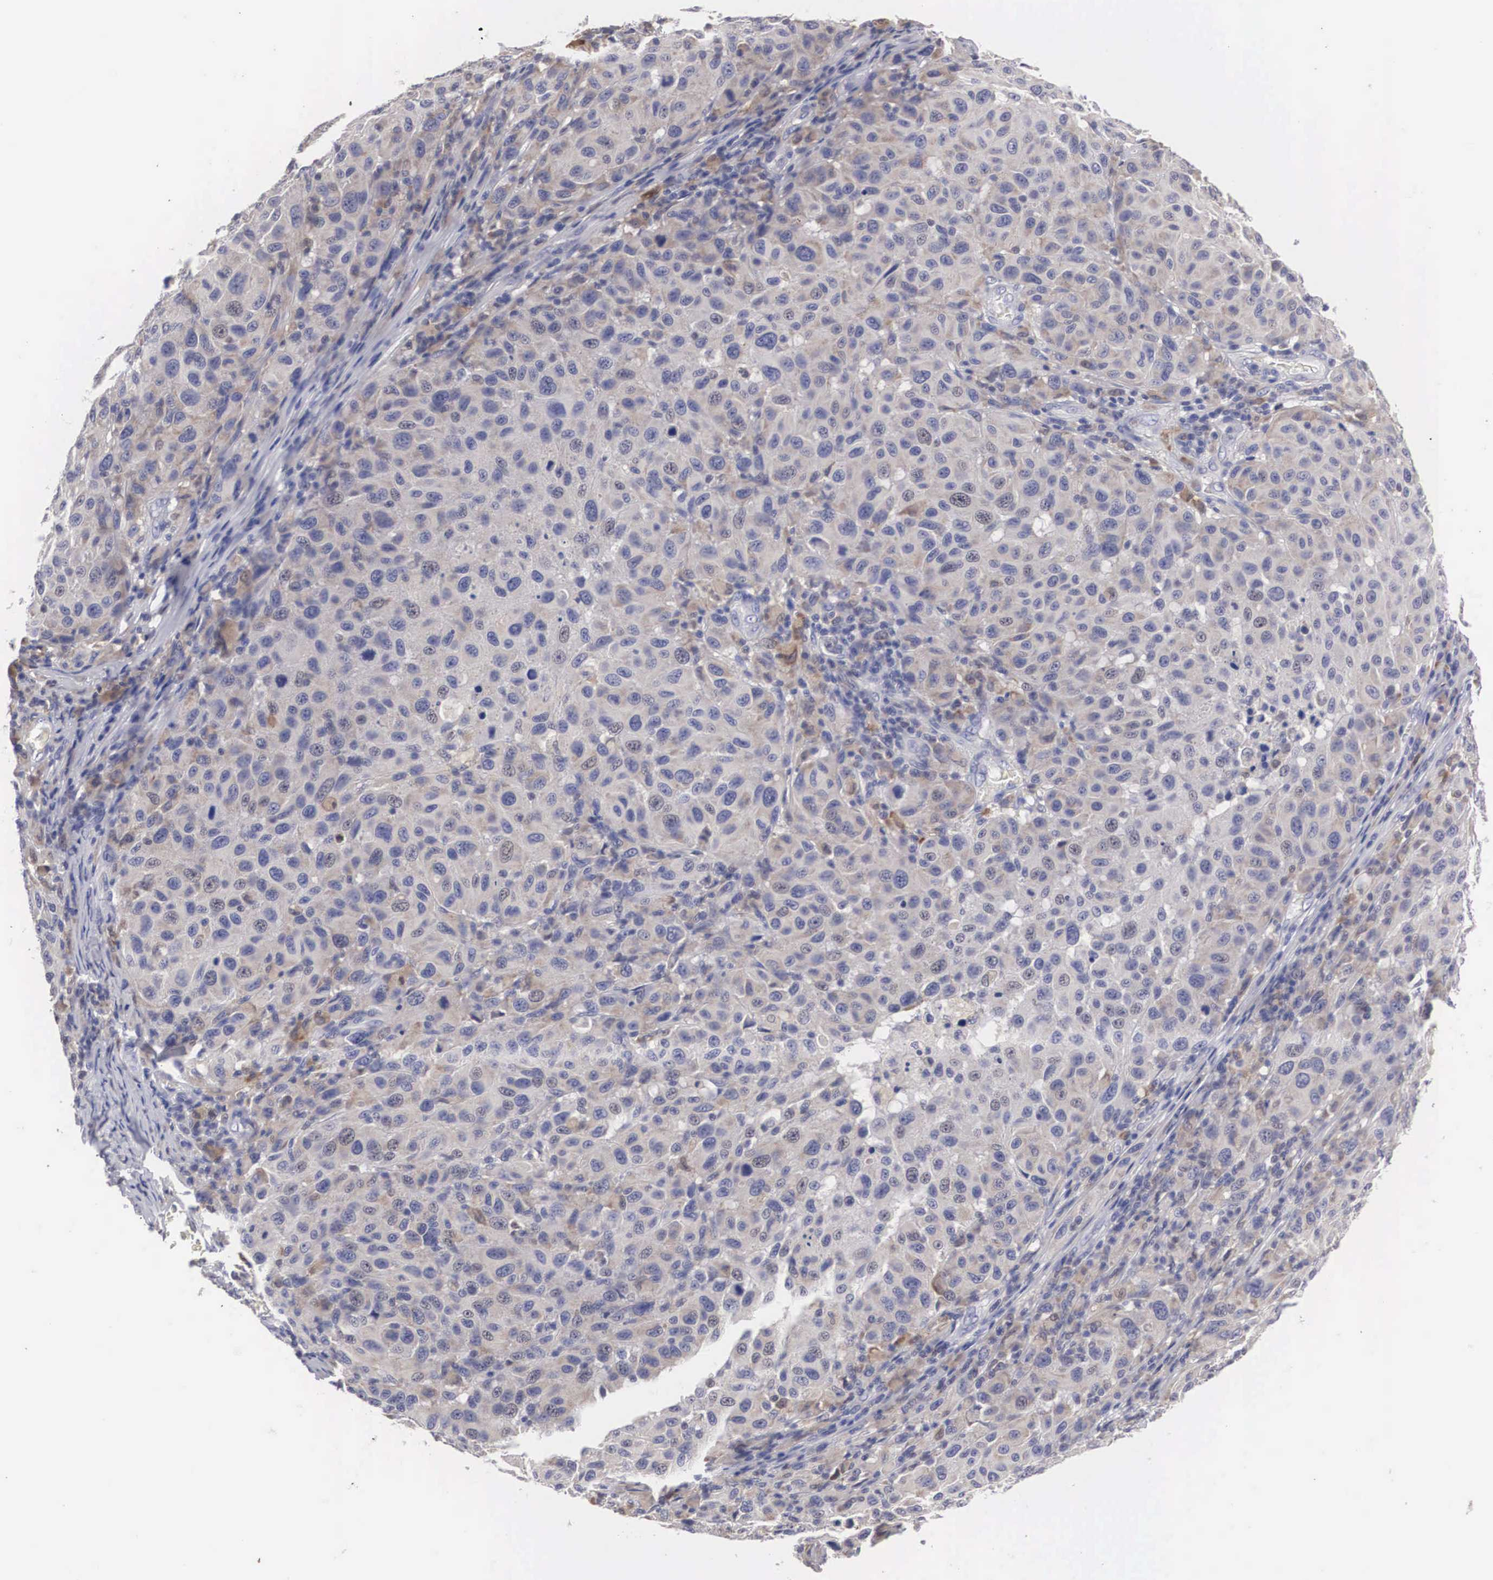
{"staining": {"intensity": "weak", "quantity": "25%-75%", "location": "cytoplasmic/membranous"}, "tissue": "melanoma", "cell_type": "Tumor cells", "image_type": "cancer", "snomed": [{"axis": "morphology", "description": "Malignant melanoma, NOS"}, {"axis": "topography", "description": "Skin"}], "caption": "Immunohistochemical staining of human melanoma exhibits low levels of weak cytoplasmic/membranous expression in about 25%-75% of tumor cells. (IHC, brightfield microscopy, high magnification).", "gene": "HMOX1", "patient": {"sex": "female", "age": 77}}